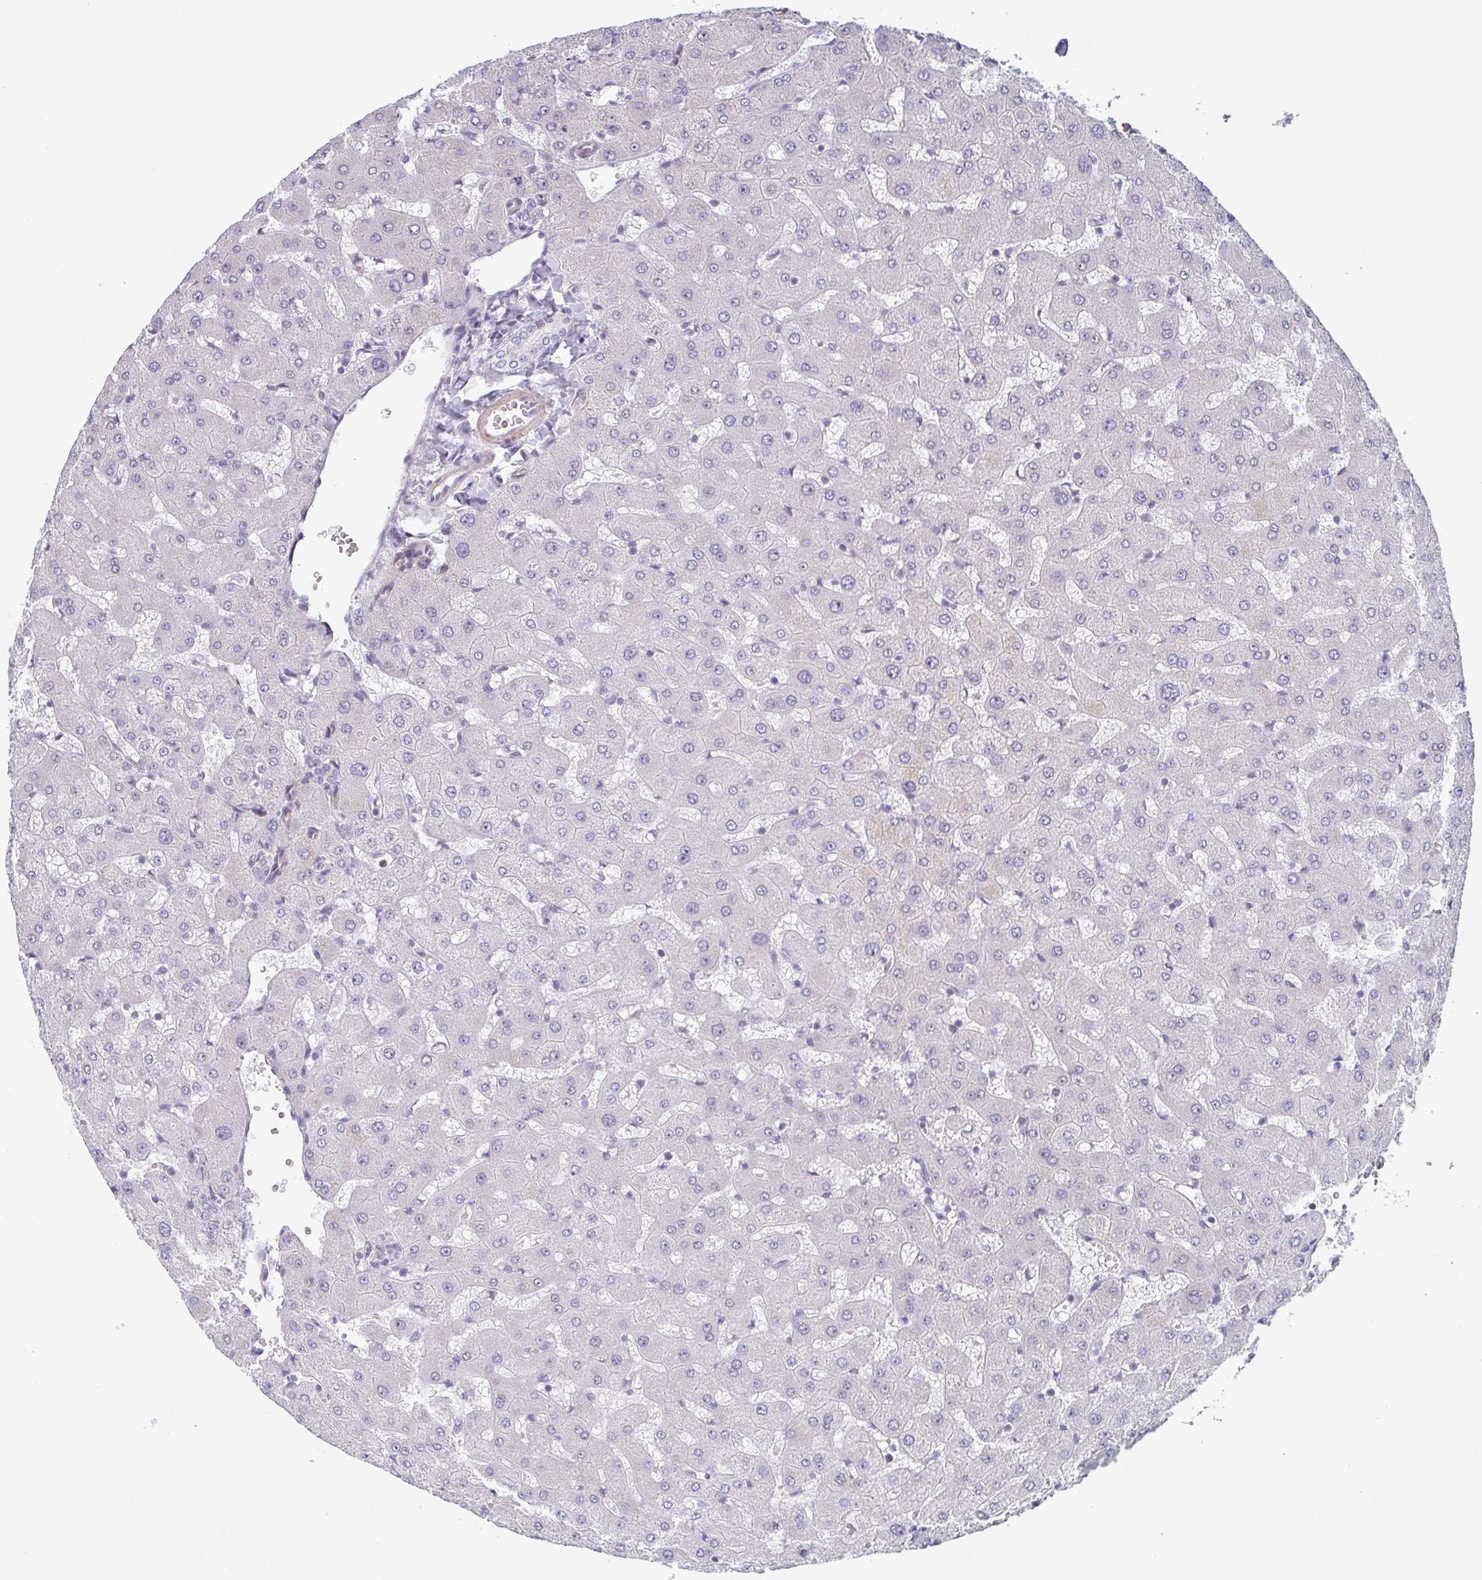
{"staining": {"intensity": "negative", "quantity": "none", "location": "none"}, "tissue": "liver", "cell_type": "Cholangiocytes", "image_type": "normal", "snomed": [{"axis": "morphology", "description": "Normal tissue, NOS"}, {"axis": "topography", "description": "Liver"}], "caption": "Immunohistochemistry (IHC) histopathology image of normal liver: human liver stained with DAB (3,3'-diaminobenzidine) shows no significant protein positivity in cholangiocytes. Nuclei are stained in blue.", "gene": "EXOSC7", "patient": {"sex": "female", "age": 63}}